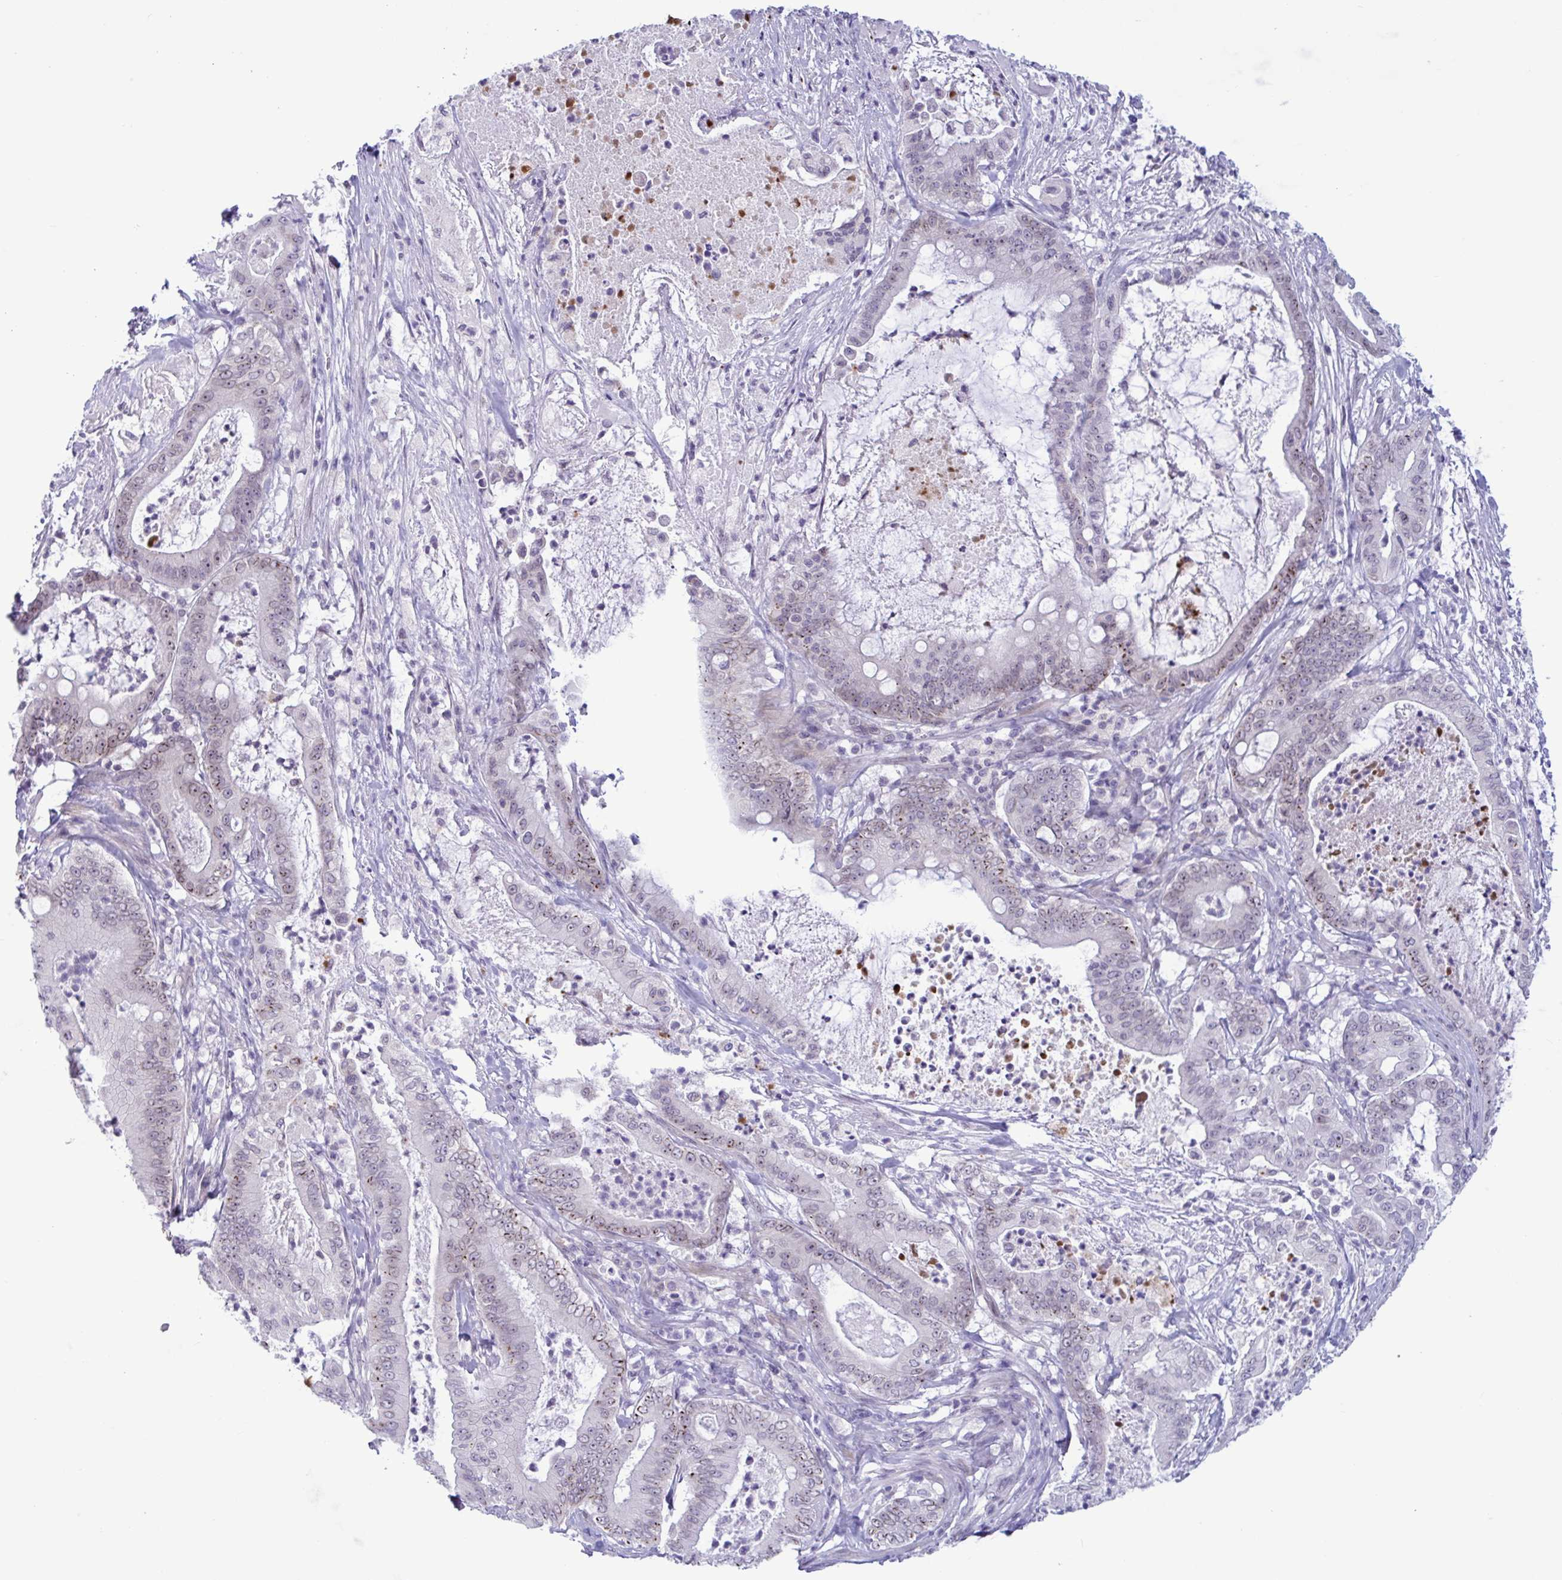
{"staining": {"intensity": "weak", "quantity": "25%-75%", "location": "nuclear"}, "tissue": "pancreatic cancer", "cell_type": "Tumor cells", "image_type": "cancer", "snomed": [{"axis": "morphology", "description": "Adenocarcinoma, NOS"}, {"axis": "topography", "description": "Pancreas"}], "caption": "Immunohistochemistry (DAB) staining of human pancreatic cancer (adenocarcinoma) exhibits weak nuclear protein positivity in approximately 25%-75% of tumor cells.", "gene": "DOCK11", "patient": {"sex": "male", "age": 71}}